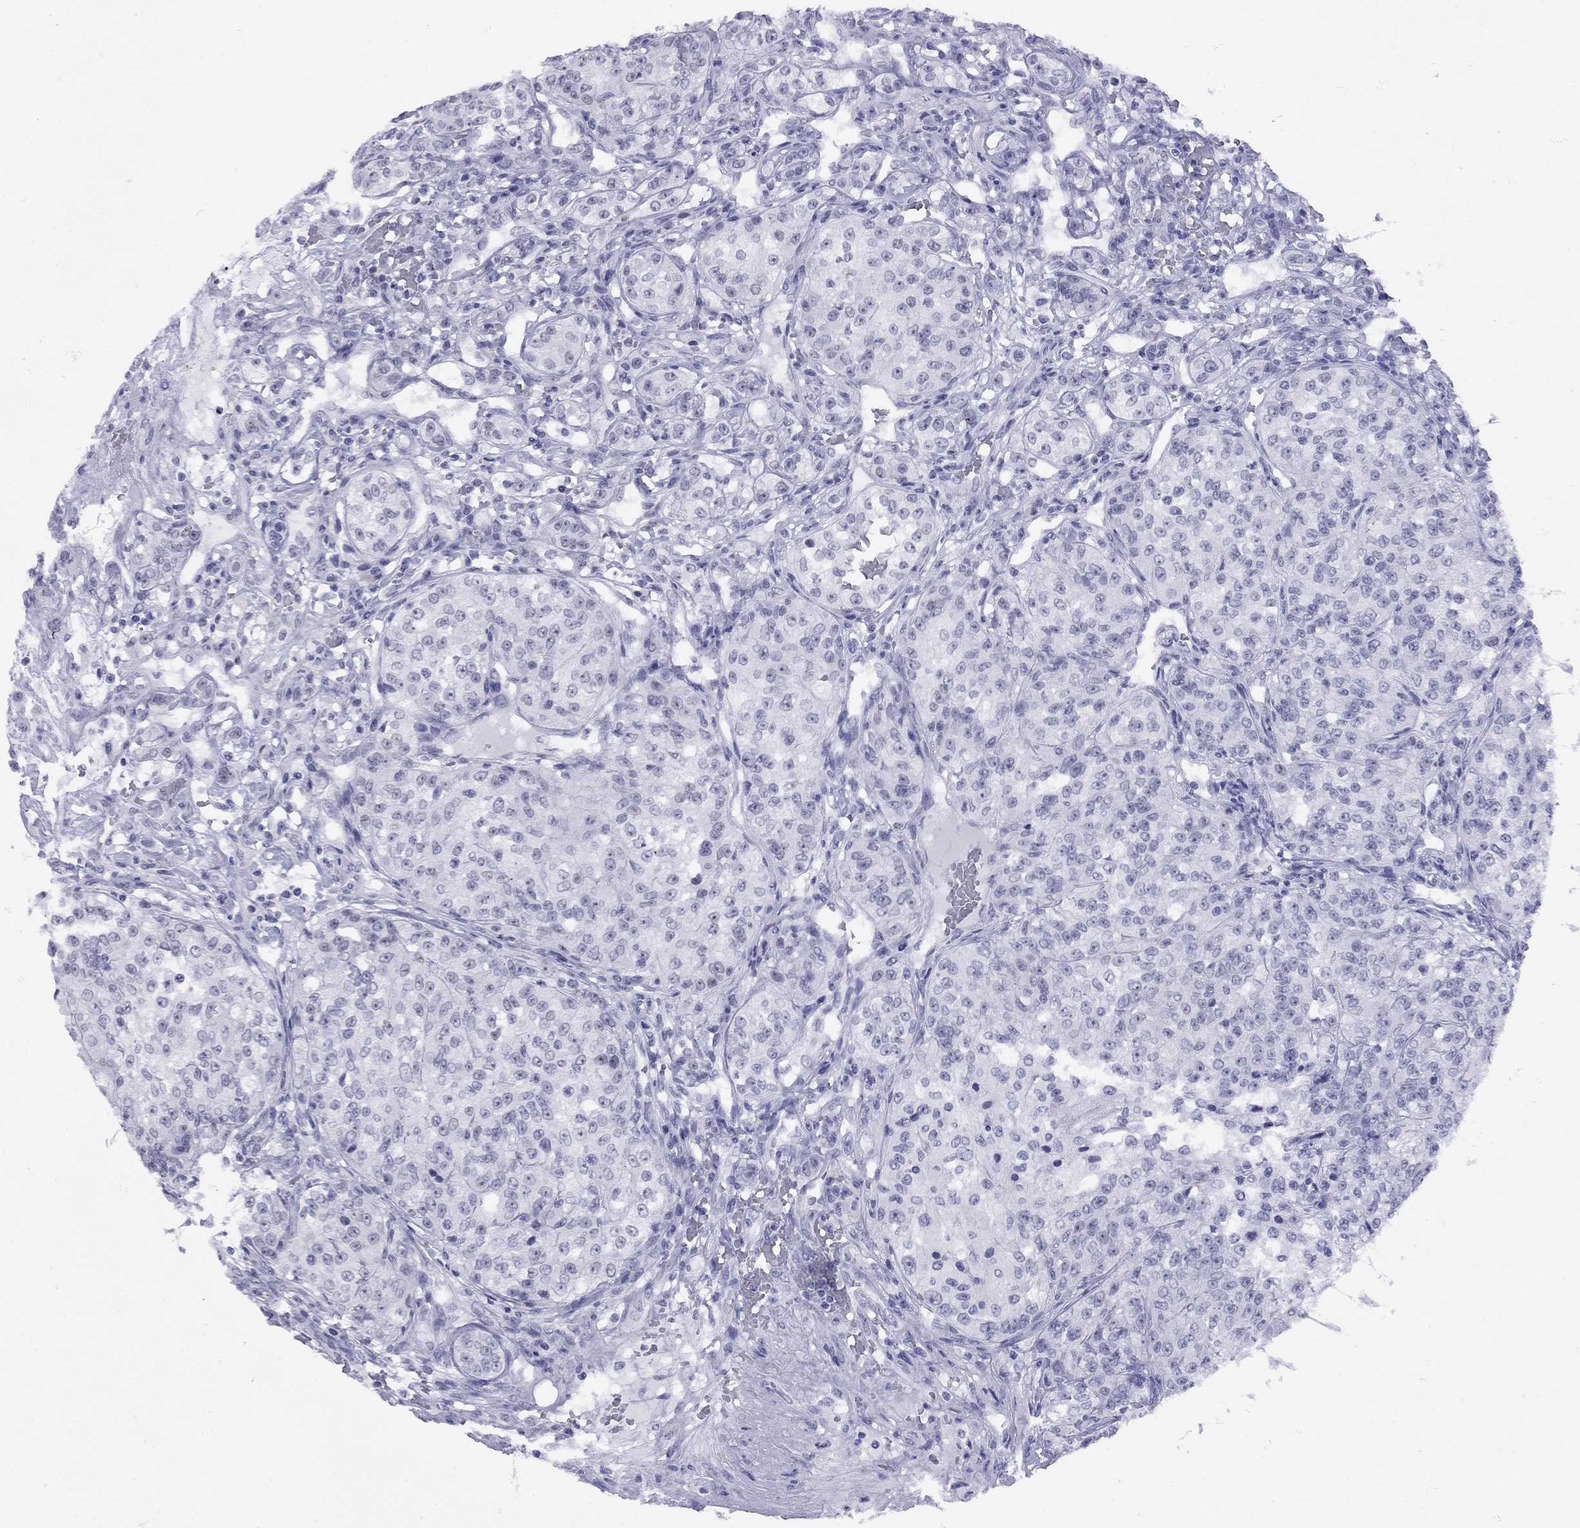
{"staining": {"intensity": "negative", "quantity": "none", "location": "none"}, "tissue": "renal cancer", "cell_type": "Tumor cells", "image_type": "cancer", "snomed": [{"axis": "morphology", "description": "Adenocarcinoma, NOS"}, {"axis": "topography", "description": "Kidney"}], "caption": "Immunohistochemical staining of renal cancer (adenocarcinoma) demonstrates no significant staining in tumor cells. (DAB IHC with hematoxylin counter stain).", "gene": "LYAR", "patient": {"sex": "female", "age": 63}}